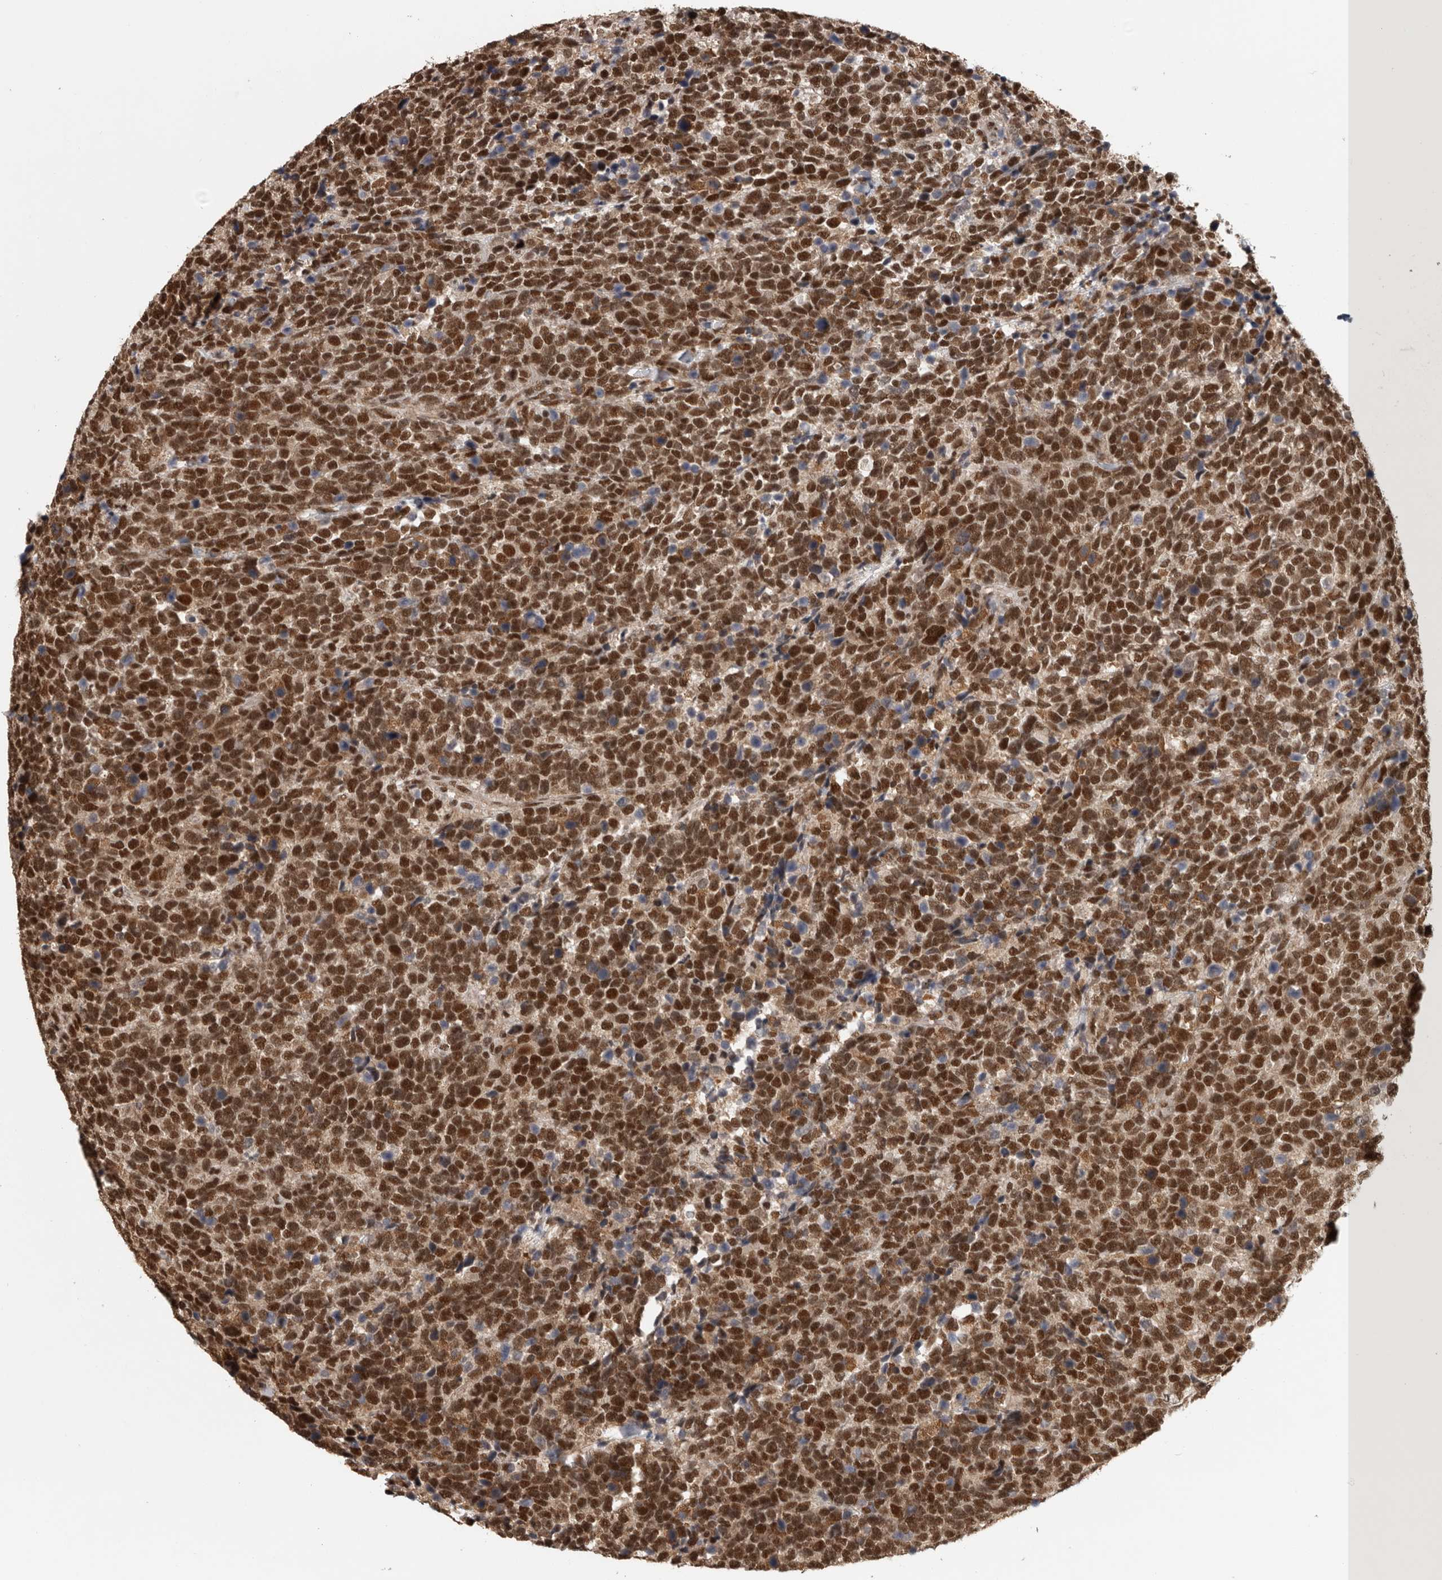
{"staining": {"intensity": "strong", "quantity": ">75%", "location": "nuclear"}, "tissue": "urothelial cancer", "cell_type": "Tumor cells", "image_type": "cancer", "snomed": [{"axis": "morphology", "description": "Urothelial carcinoma, High grade"}, {"axis": "topography", "description": "Urinary bladder"}], "caption": "IHC of human urothelial cancer reveals high levels of strong nuclear positivity in approximately >75% of tumor cells.", "gene": "CBLL1", "patient": {"sex": "female", "age": 82}}